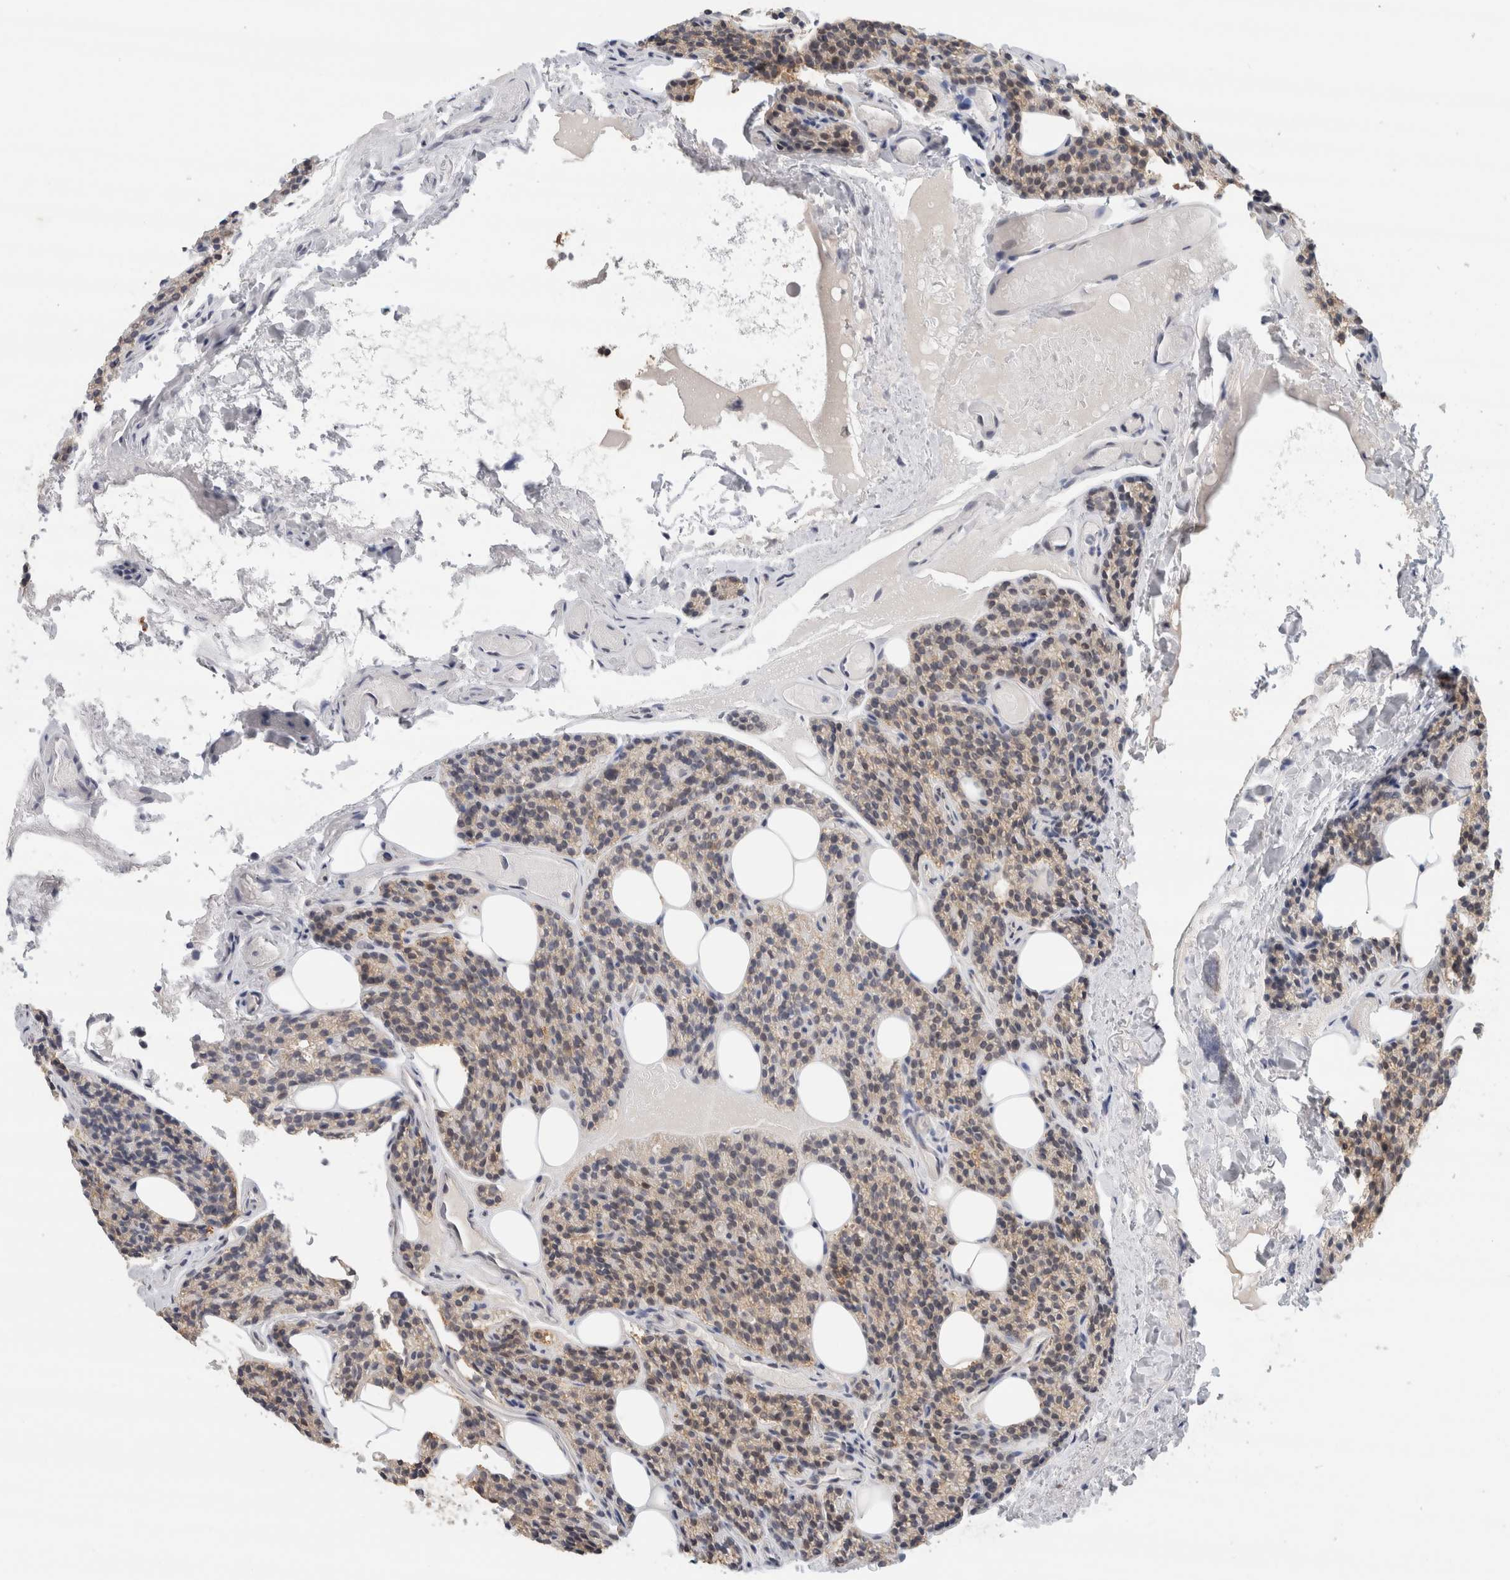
{"staining": {"intensity": "weak", "quantity": "25%-75%", "location": "cytoplasmic/membranous"}, "tissue": "parathyroid gland", "cell_type": "Glandular cells", "image_type": "normal", "snomed": [{"axis": "morphology", "description": "Normal tissue, NOS"}, {"axis": "topography", "description": "Parathyroid gland"}], "caption": "Weak cytoplasmic/membranous staining for a protein is appreciated in about 25%-75% of glandular cells of unremarkable parathyroid gland using IHC.", "gene": "EIF4G3", "patient": {"sex": "female", "age": 85}}